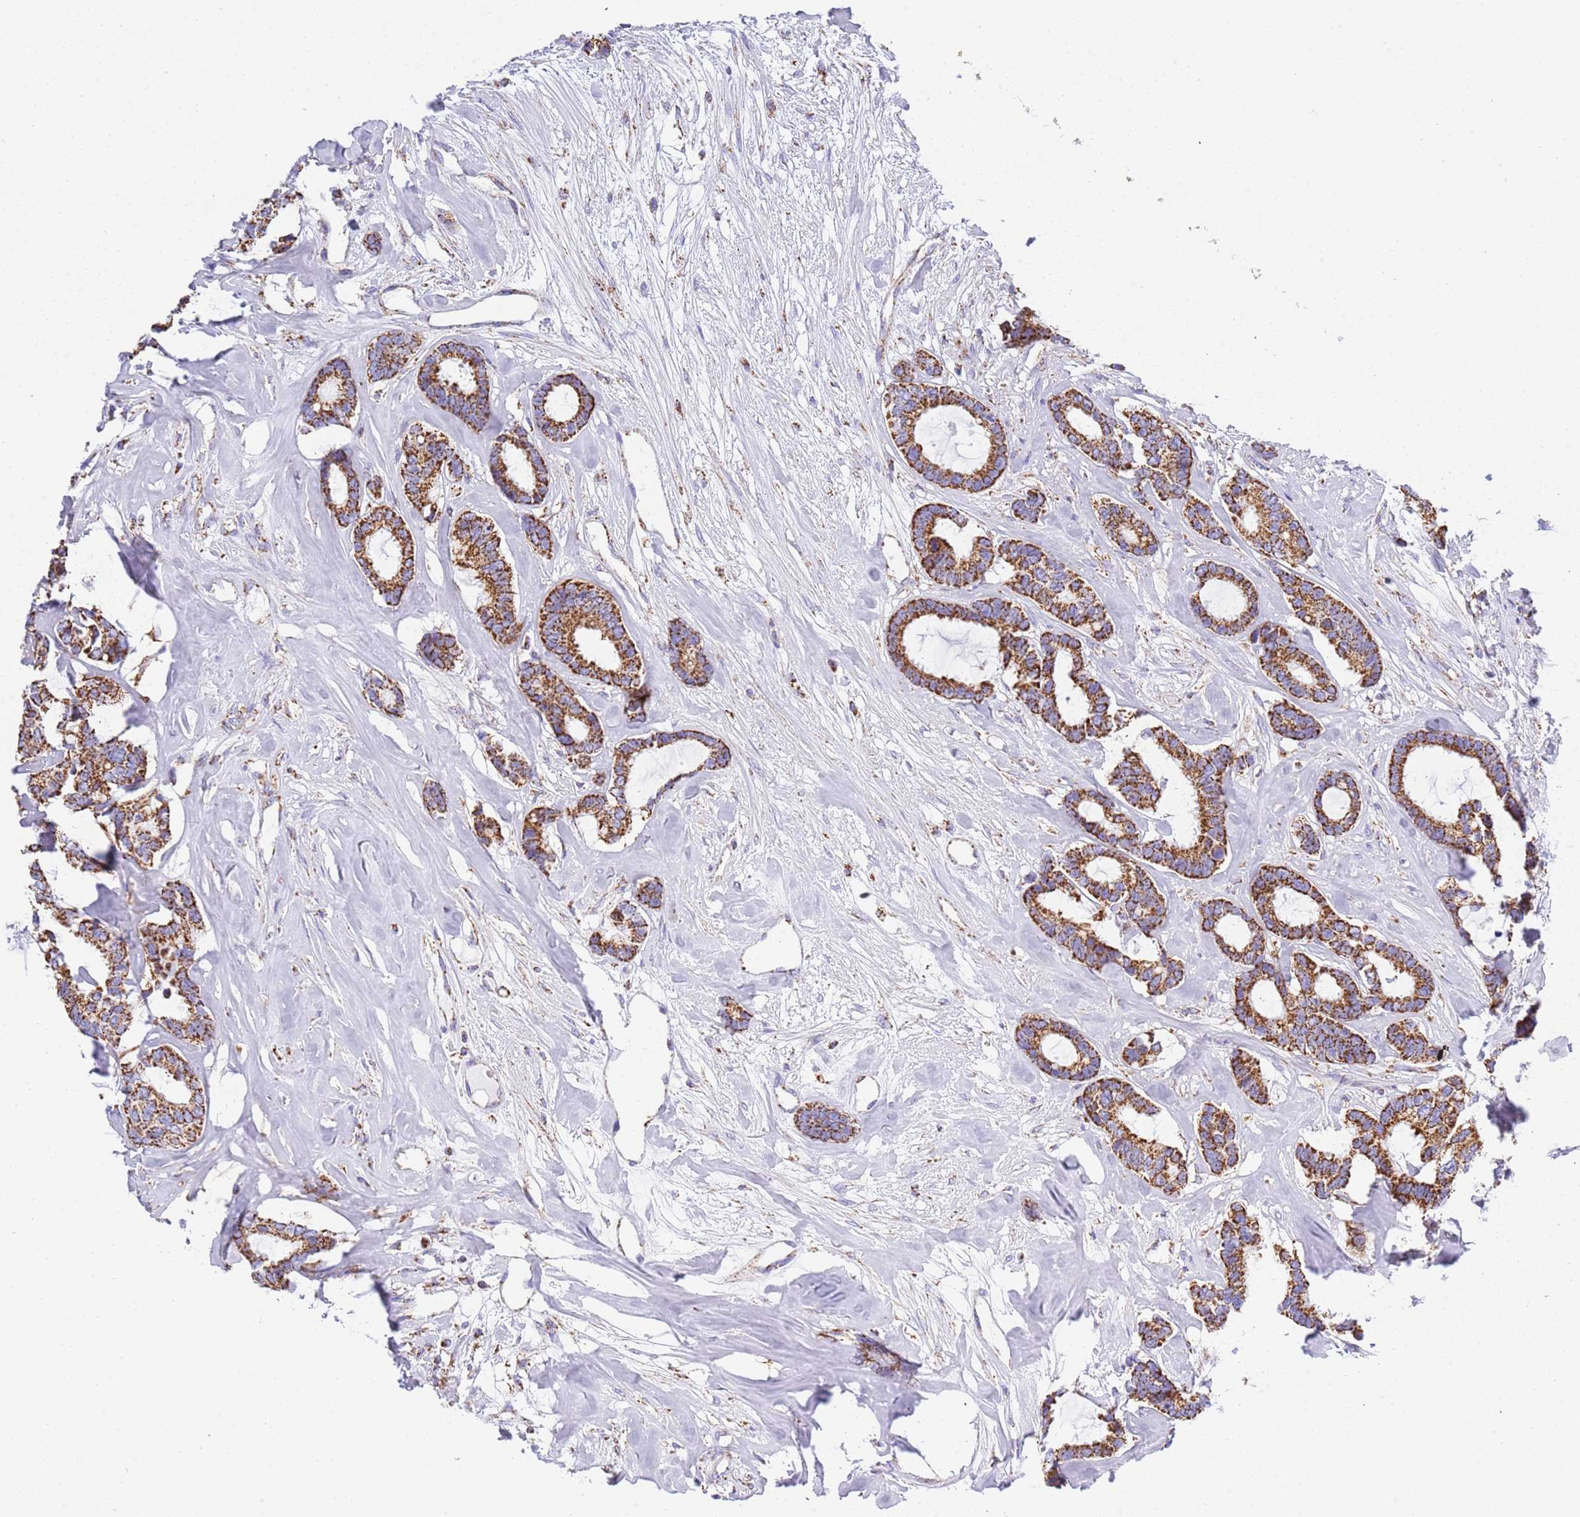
{"staining": {"intensity": "strong", "quantity": ">75%", "location": "cytoplasmic/membranous"}, "tissue": "breast cancer", "cell_type": "Tumor cells", "image_type": "cancer", "snomed": [{"axis": "morphology", "description": "Duct carcinoma"}, {"axis": "topography", "description": "Breast"}], "caption": "A high-resolution photomicrograph shows immunohistochemistry staining of breast cancer (intraductal carcinoma), which reveals strong cytoplasmic/membranous staining in about >75% of tumor cells.", "gene": "SUCLG2", "patient": {"sex": "female", "age": 87}}